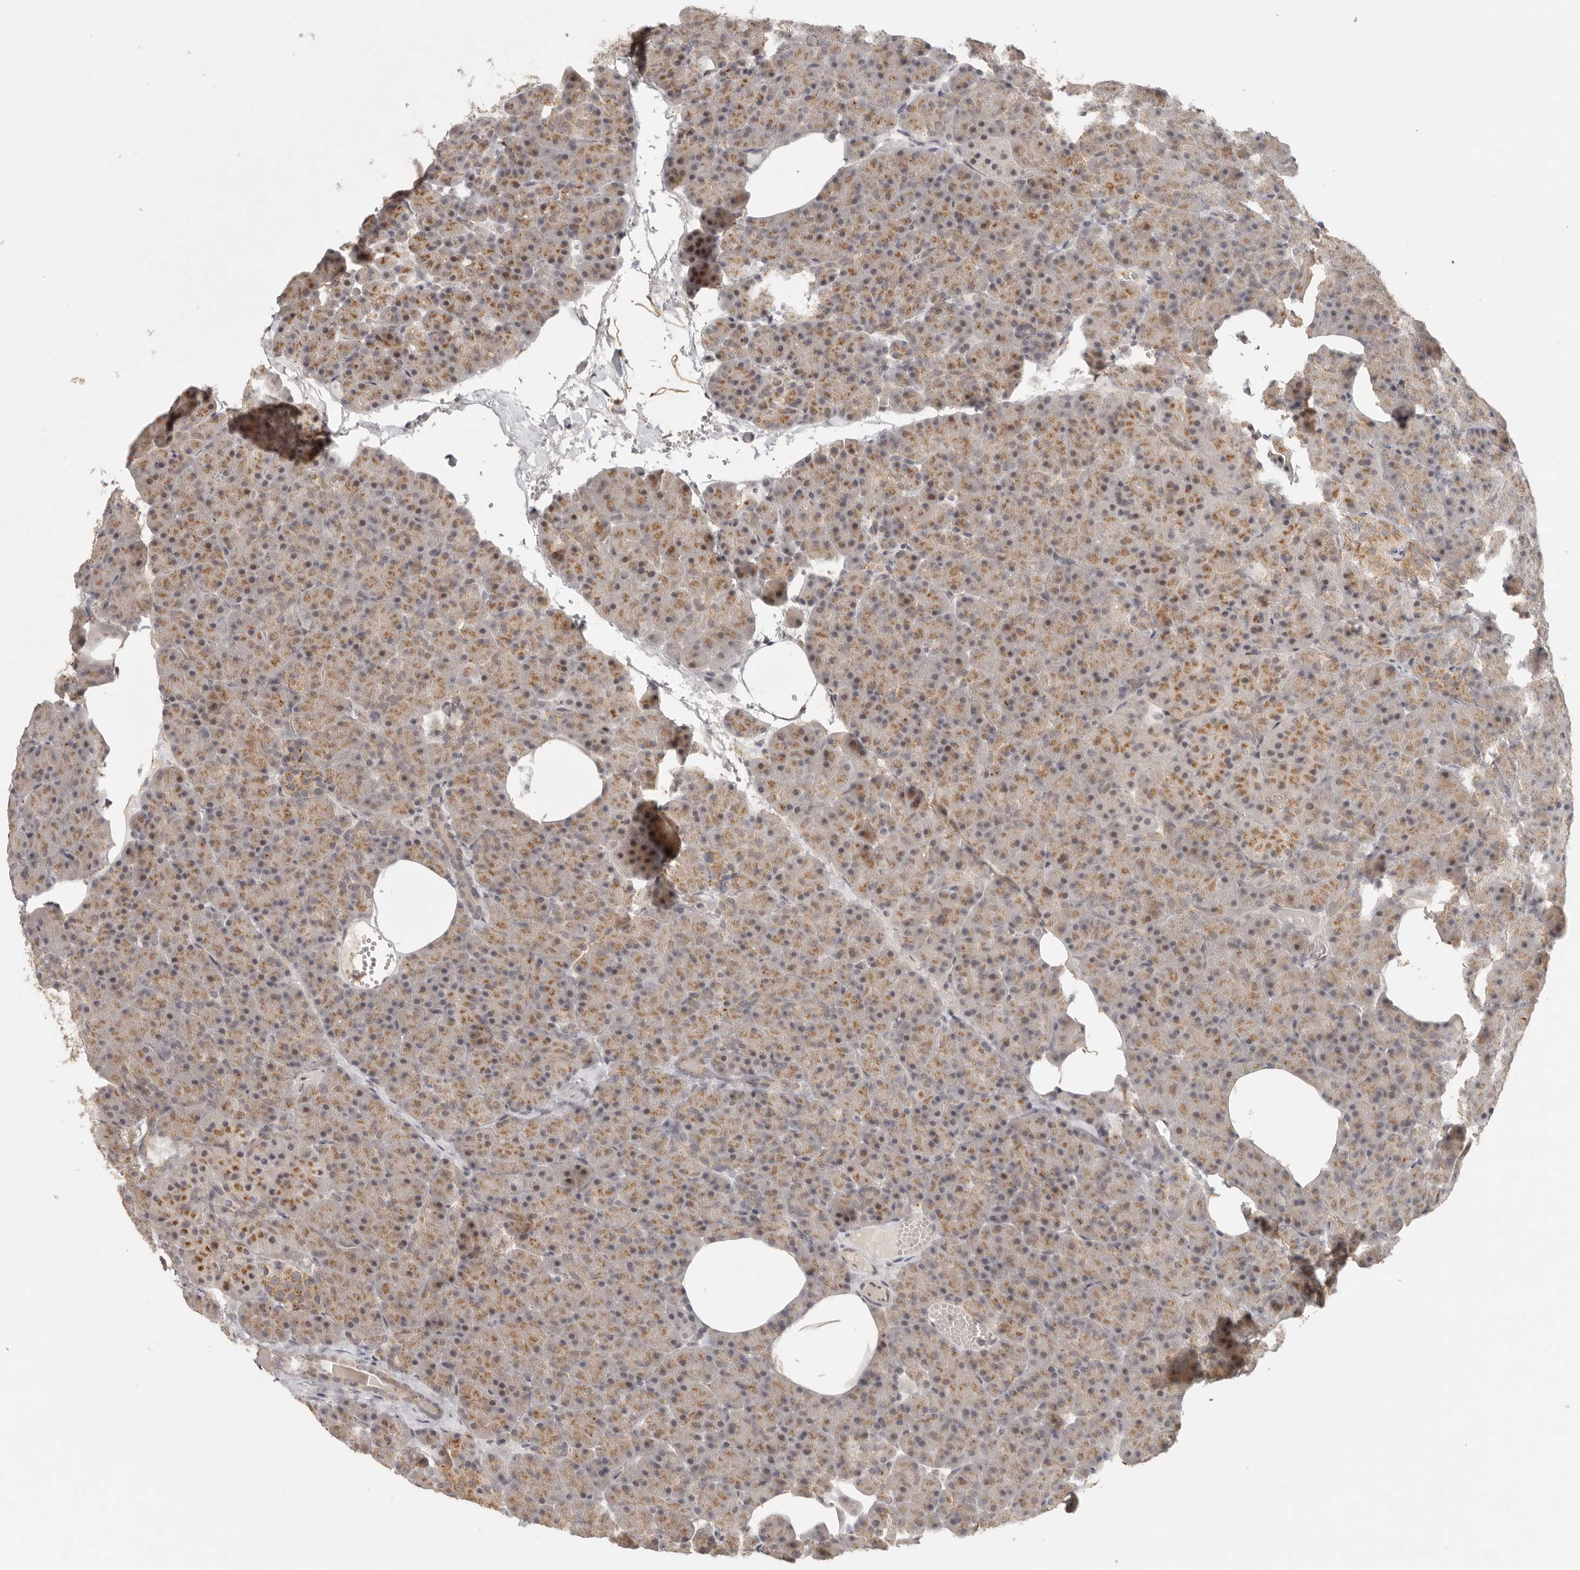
{"staining": {"intensity": "moderate", "quantity": ">75%", "location": "cytoplasmic/membranous"}, "tissue": "pancreas", "cell_type": "Exocrine glandular cells", "image_type": "normal", "snomed": [{"axis": "morphology", "description": "Normal tissue, NOS"}, {"axis": "morphology", "description": "Carcinoid, malignant, NOS"}, {"axis": "topography", "description": "Pancreas"}], "caption": "Immunohistochemistry (IHC) micrograph of benign human pancreas stained for a protein (brown), which shows medium levels of moderate cytoplasmic/membranous staining in about >75% of exocrine glandular cells.", "gene": "LRRC75A", "patient": {"sex": "female", "age": 35}}